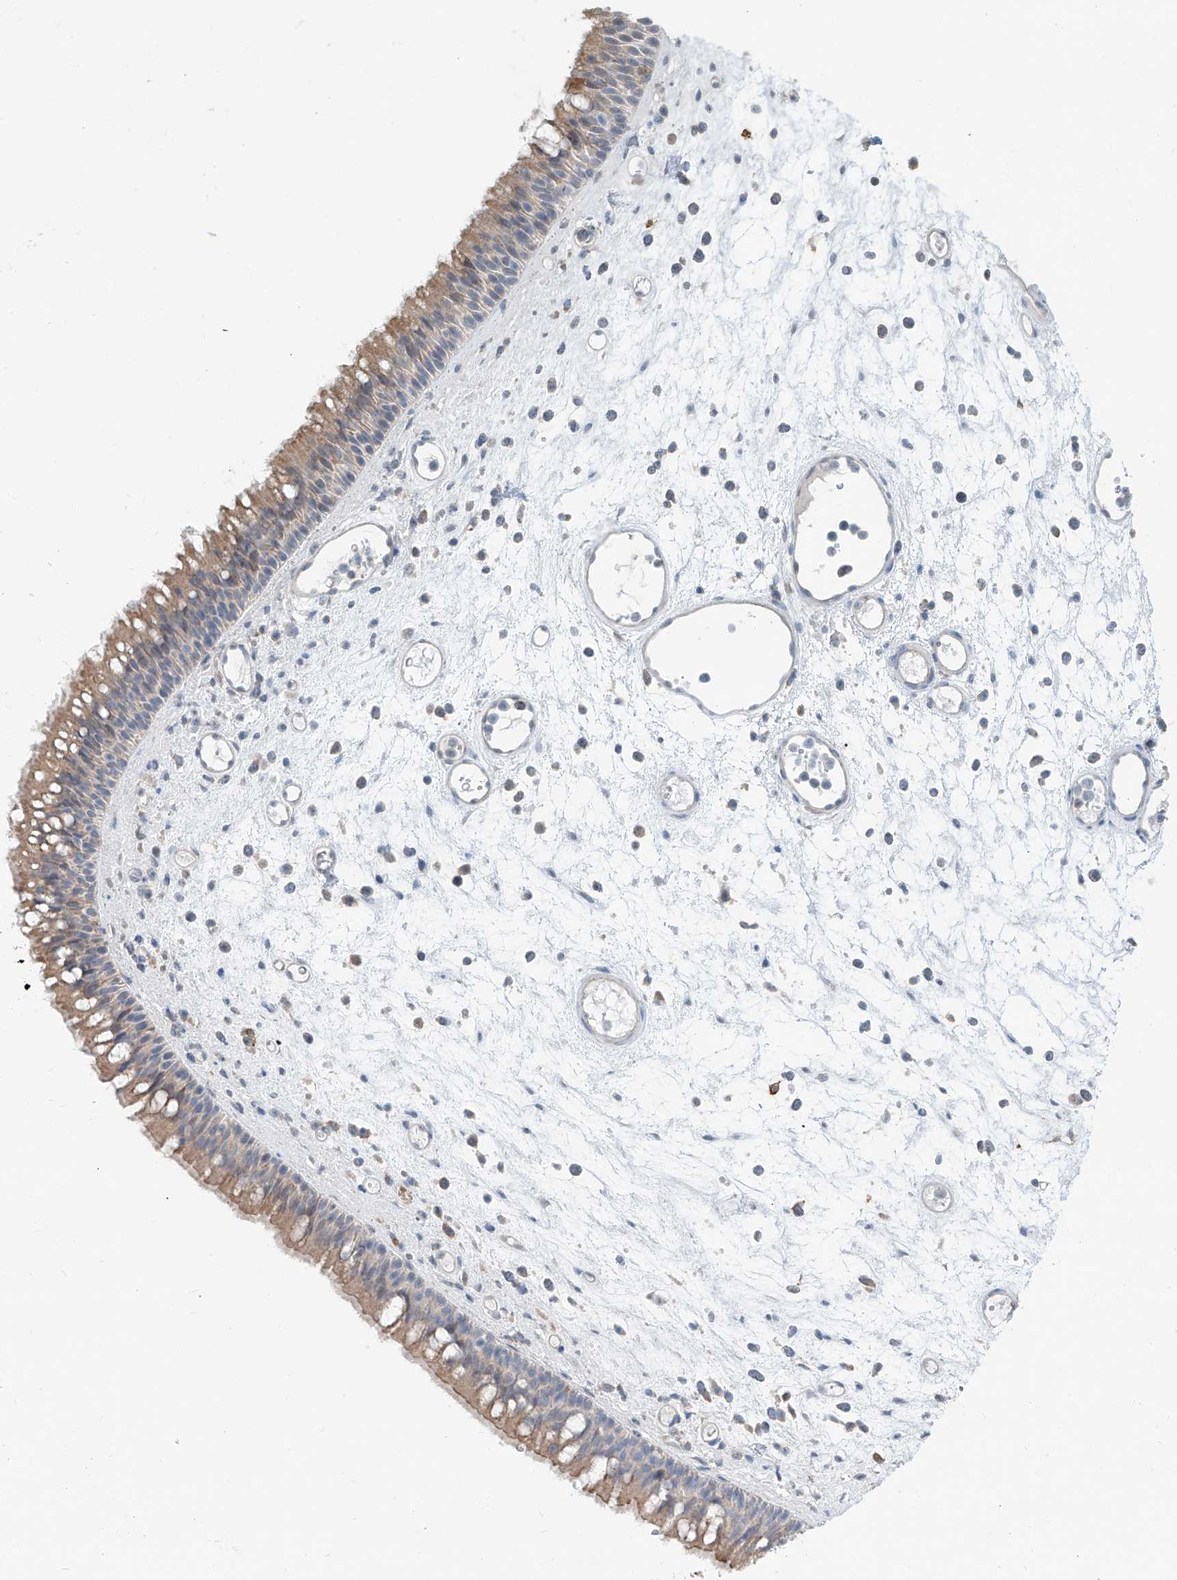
{"staining": {"intensity": "moderate", "quantity": ">75%", "location": "cytoplasmic/membranous"}, "tissue": "nasopharynx", "cell_type": "Respiratory epithelial cells", "image_type": "normal", "snomed": [{"axis": "morphology", "description": "Normal tissue, NOS"}, {"axis": "morphology", "description": "Inflammation, NOS"}, {"axis": "morphology", "description": "Malignant melanoma, Metastatic site"}, {"axis": "topography", "description": "Nasopharynx"}], "caption": "Respiratory epithelial cells exhibit medium levels of moderate cytoplasmic/membranous expression in approximately >75% of cells in normal nasopharynx.", "gene": "KCNK10", "patient": {"sex": "male", "age": 70}}